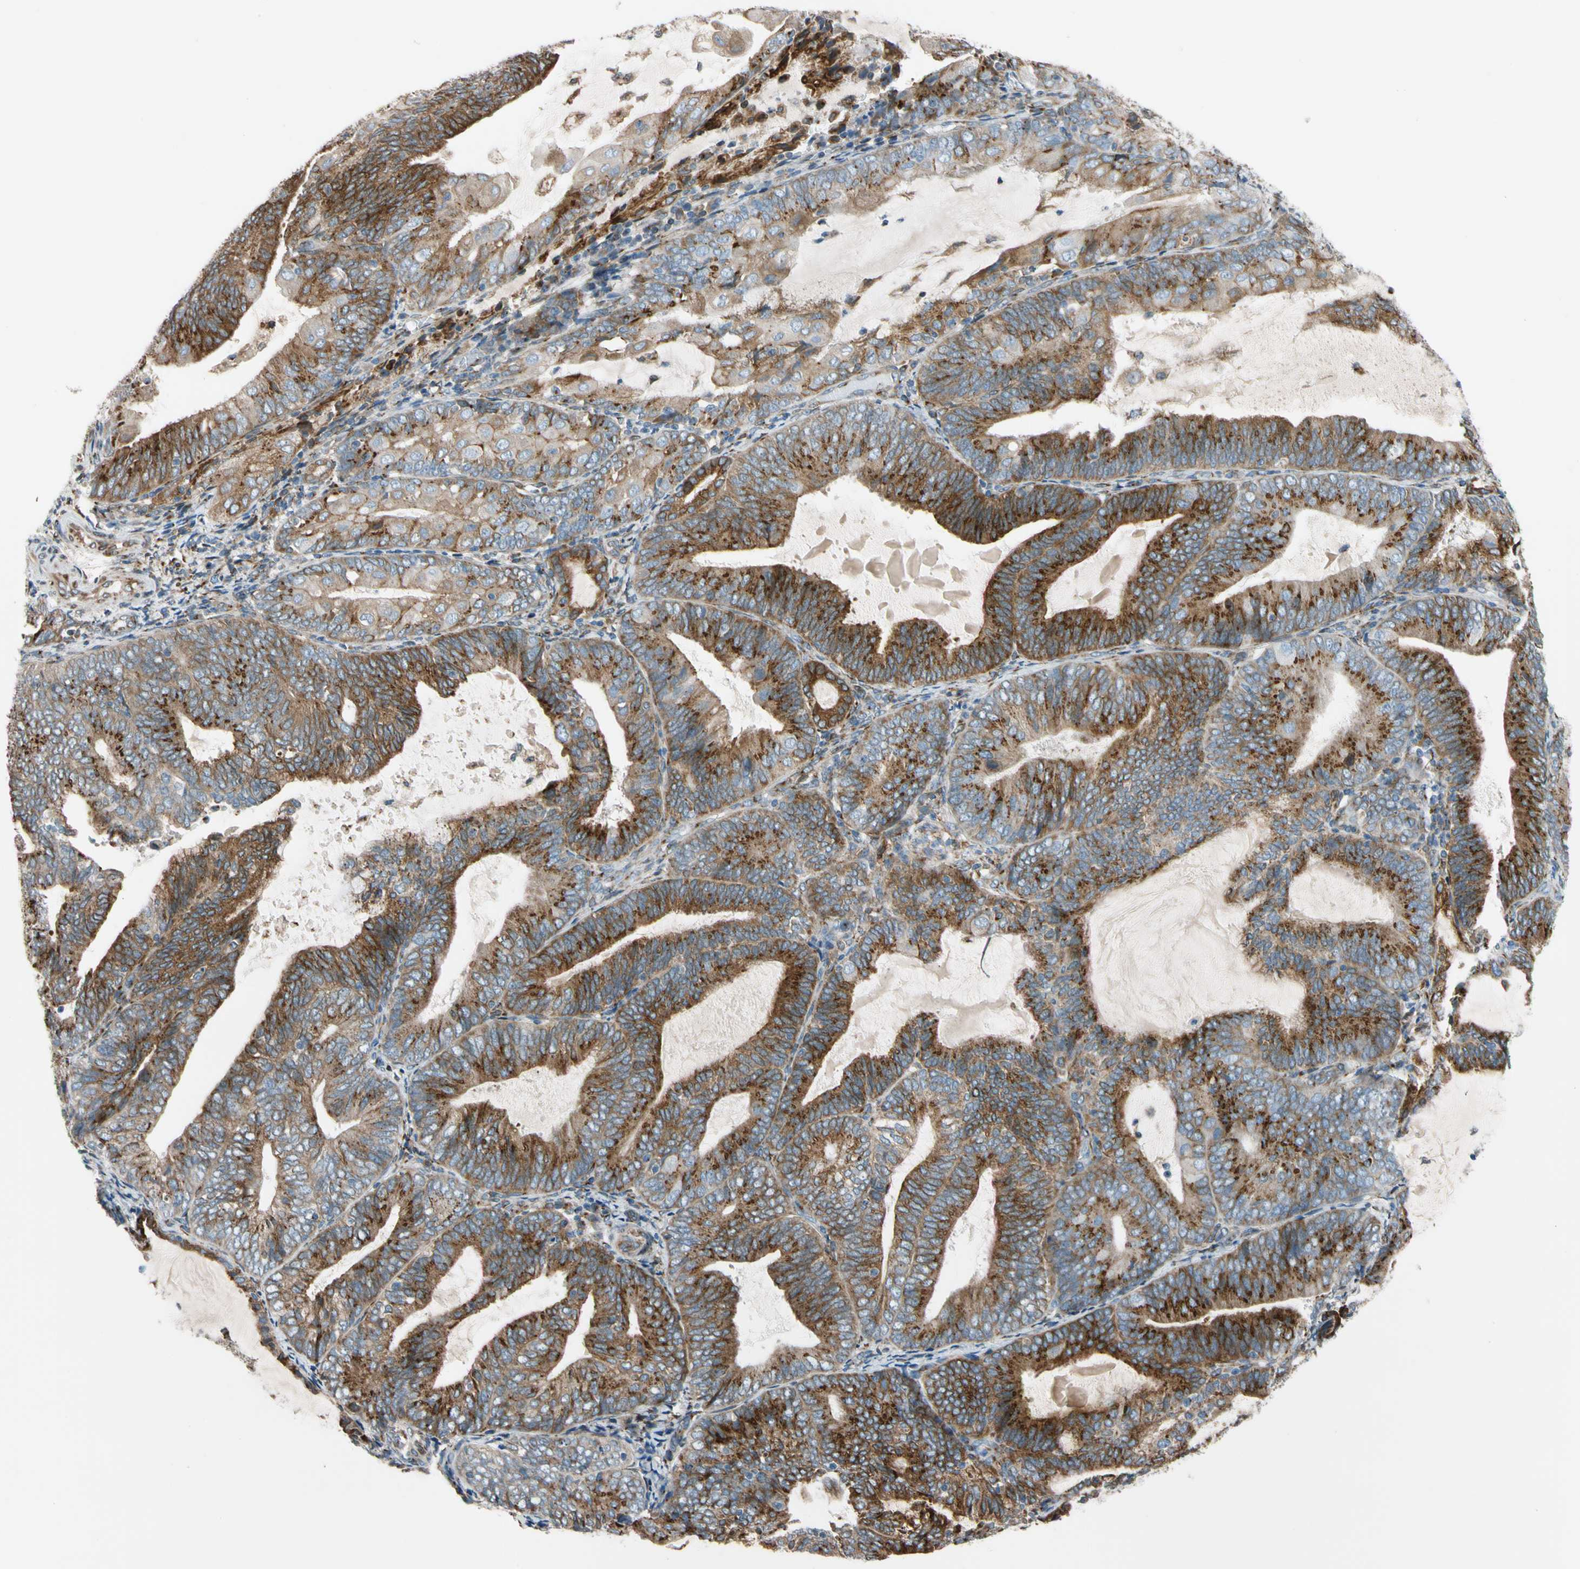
{"staining": {"intensity": "strong", "quantity": ">75%", "location": "cytoplasmic/membranous"}, "tissue": "endometrial cancer", "cell_type": "Tumor cells", "image_type": "cancer", "snomed": [{"axis": "morphology", "description": "Adenocarcinoma, NOS"}, {"axis": "topography", "description": "Endometrium"}], "caption": "Endometrial cancer (adenocarcinoma) stained with DAB IHC demonstrates high levels of strong cytoplasmic/membranous expression in about >75% of tumor cells. (Brightfield microscopy of DAB IHC at high magnification).", "gene": "NUCB1", "patient": {"sex": "female", "age": 81}}